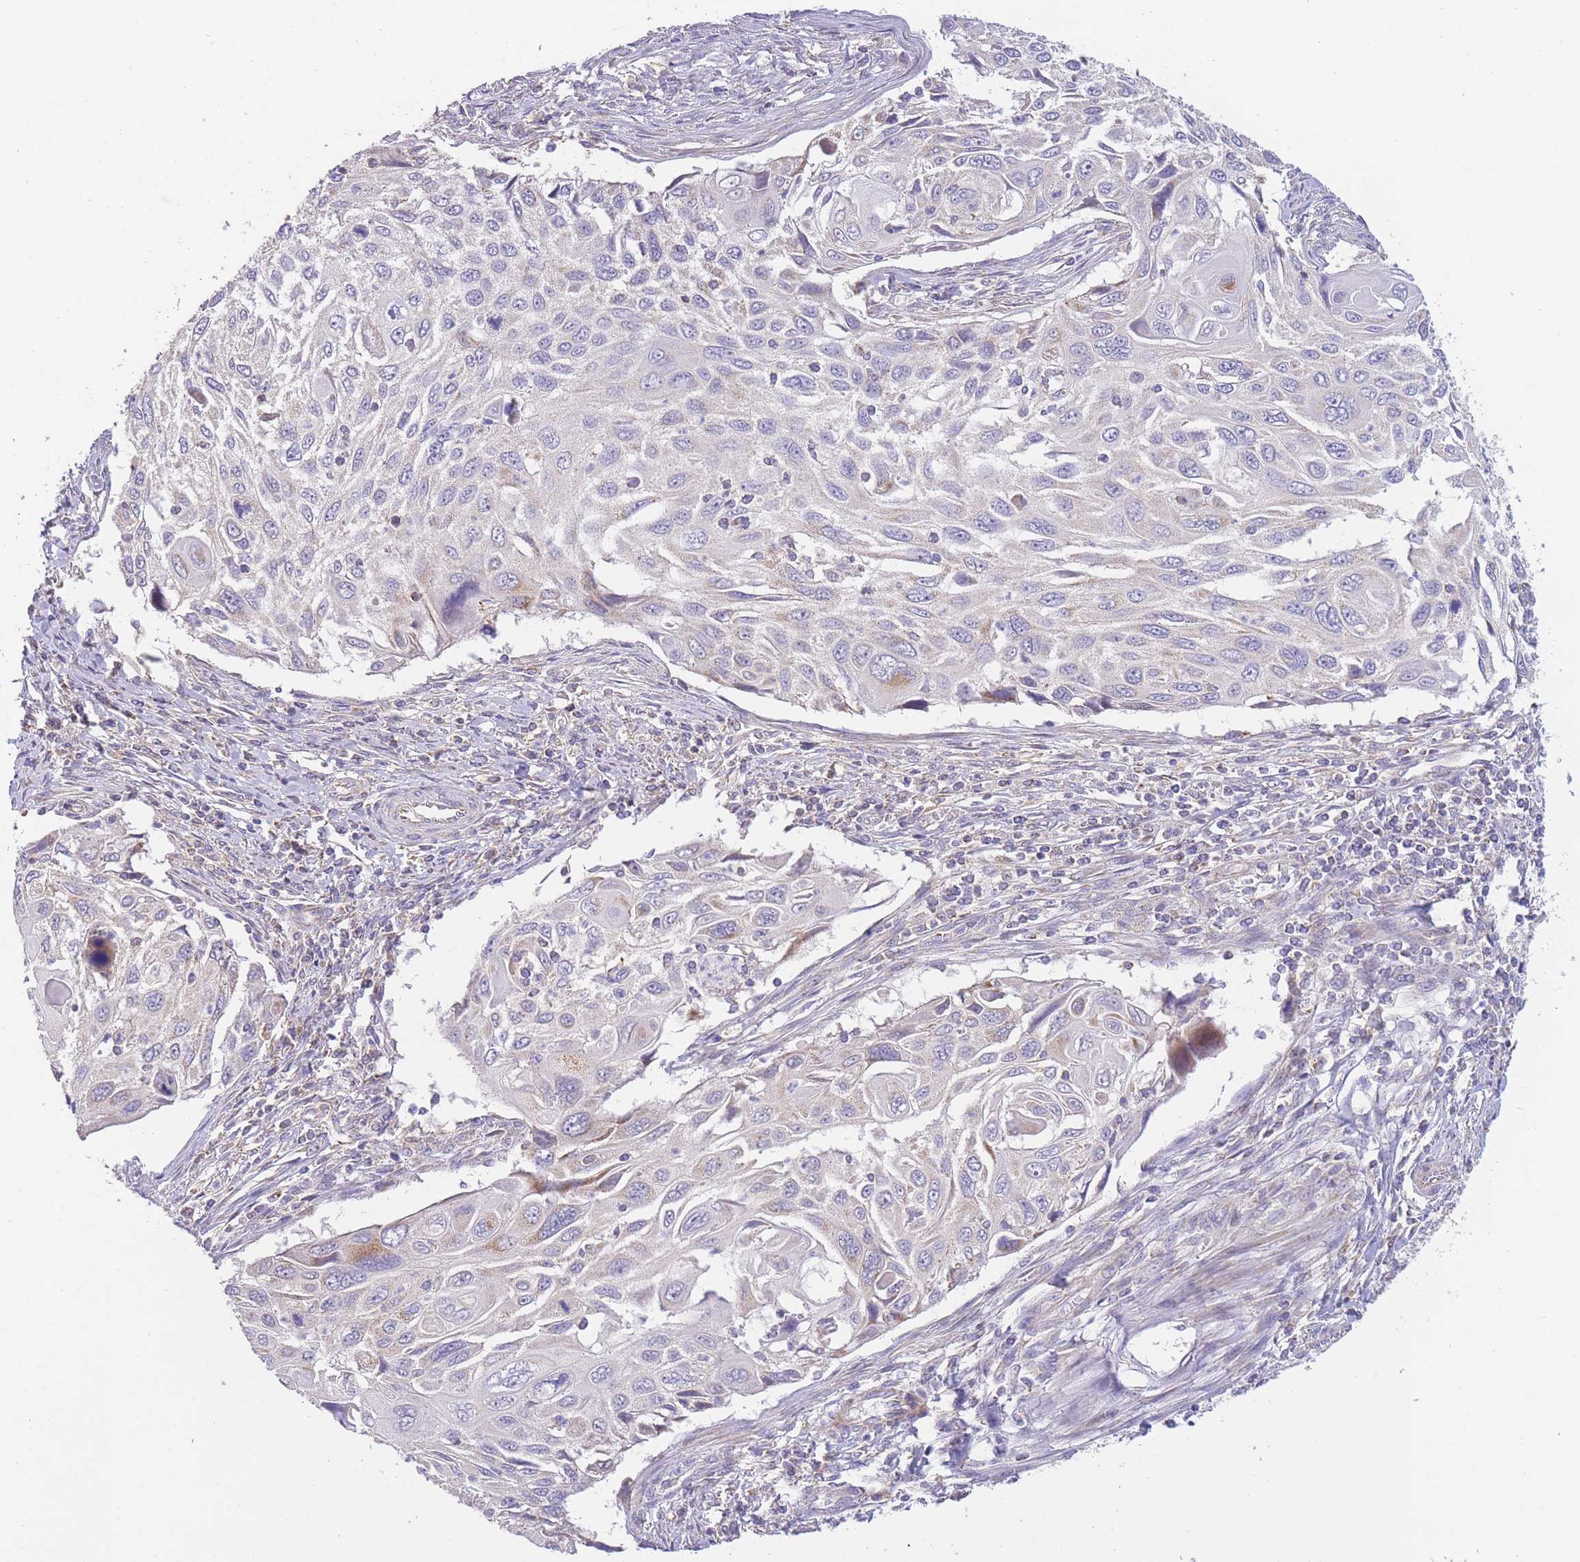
{"staining": {"intensity": "weak", "quantity": "<25%", "location": "cytoplasmic/membranous"}, "tissue": "cervical cancer", "cell_type": "Tumor cells", "image_type": "cancer", "snomed": [{"axis": "morphology", "description": "Squamous cell carcinoma, NOS"}, {"axis": "topography", "description": "Cervix"}], "caption": "Immunohistochemistry (IHC) histopathology image of human cervical cancer stained for a protein (brown), which reveals no positivity in tumor cells.", "gene": "SLC25A42", "patient": {"sex": "female", "age": 70}}